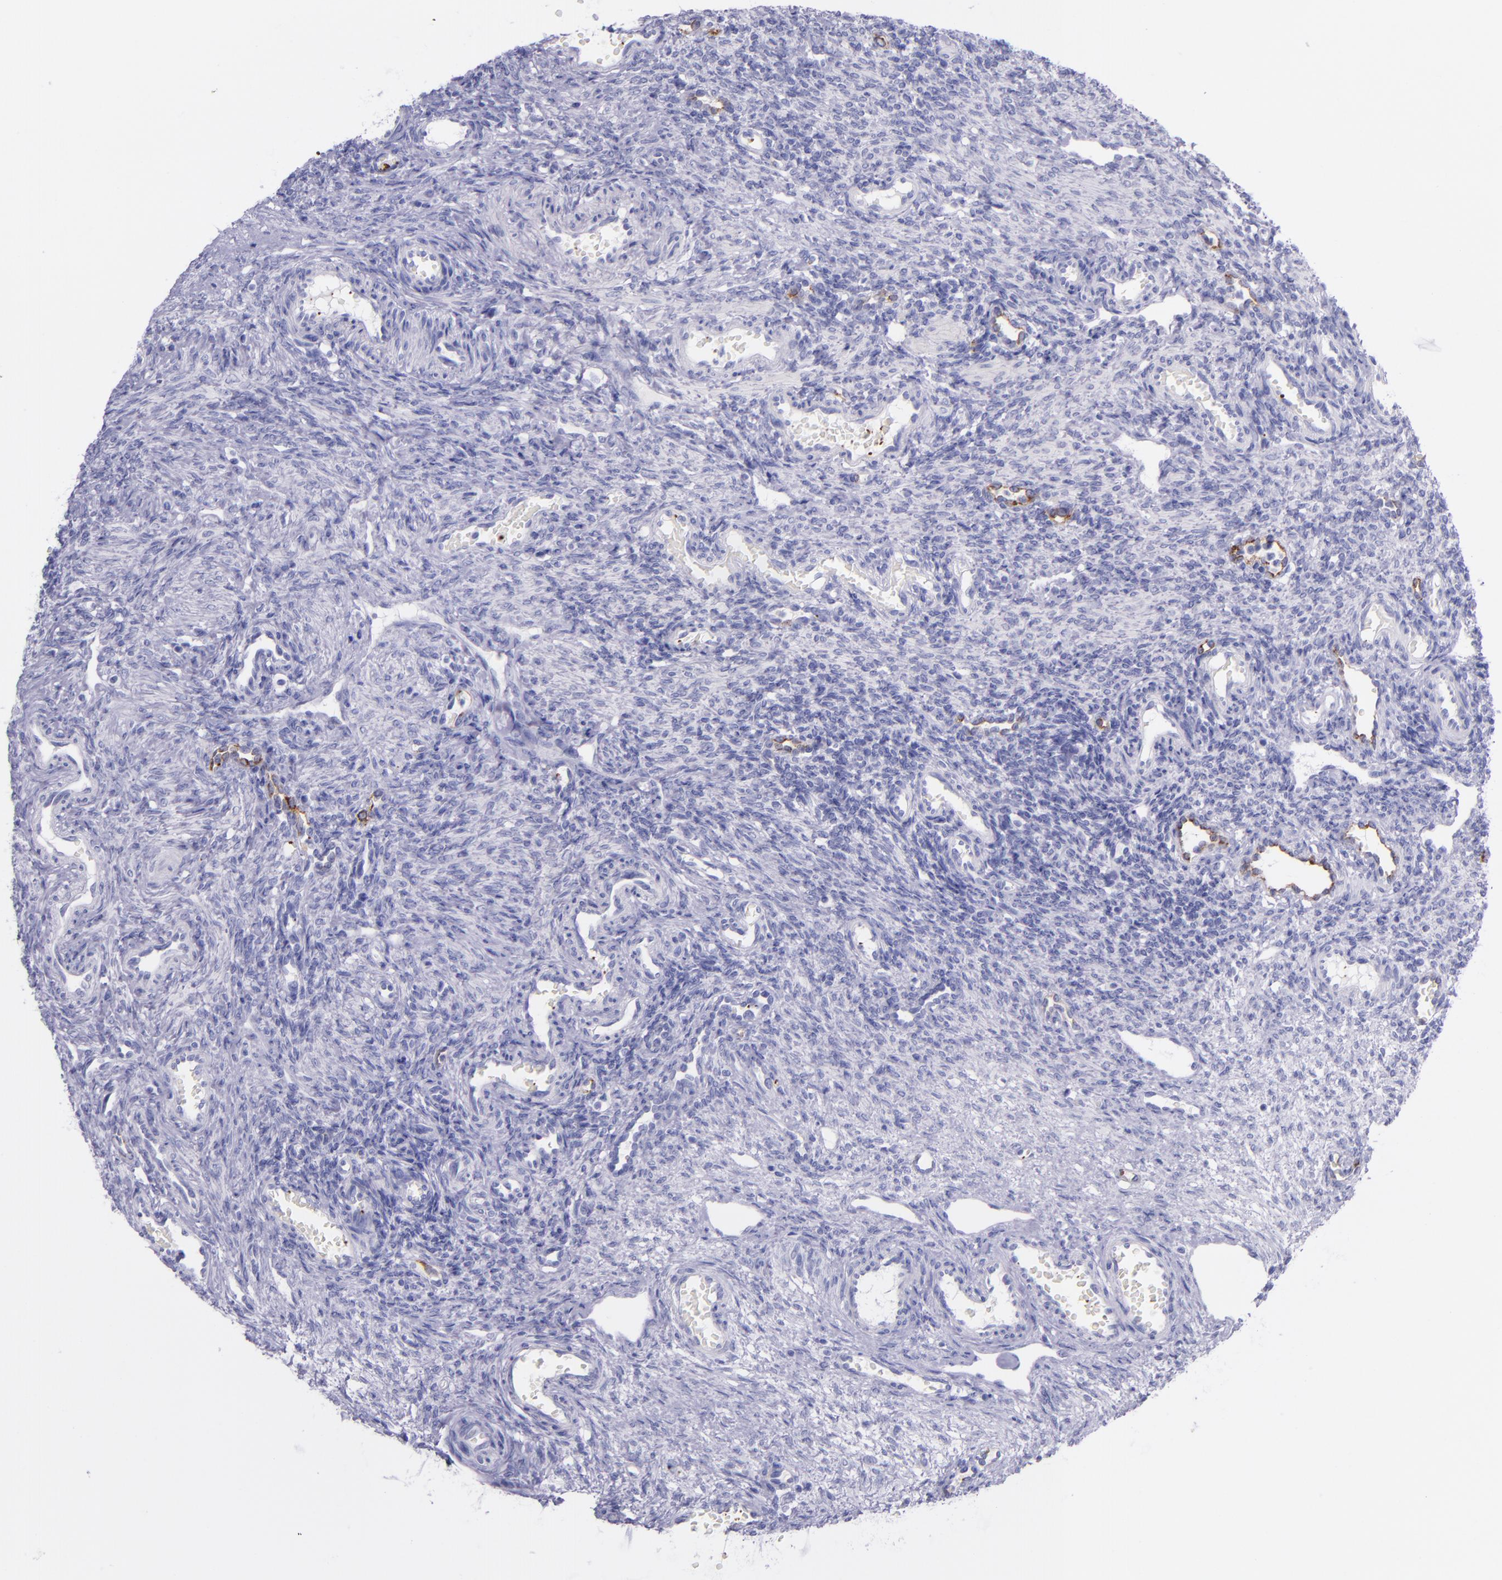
{"staining": {"intensity": "negative", "quantity": "none", "location": "none"}, "tissue": "ovary", "cell_type": "Follicle cells", "image_type": "normal", "snomed": [{"axis": "morphology", "description": "Normal tissue, NOS"}, {"axis": "topography", "description": "Ovary"}], "caption": "The immunohistochemistry histopathology image has no significant staining in follicle cells of ovary. (DAB (3,3'-diaminobenzidine) immunohistochemistry (IHC) visualized using brightfield microscopy, high magnification).", "gene": "SELE", "patient": {"sex": "female", "age": 33}}